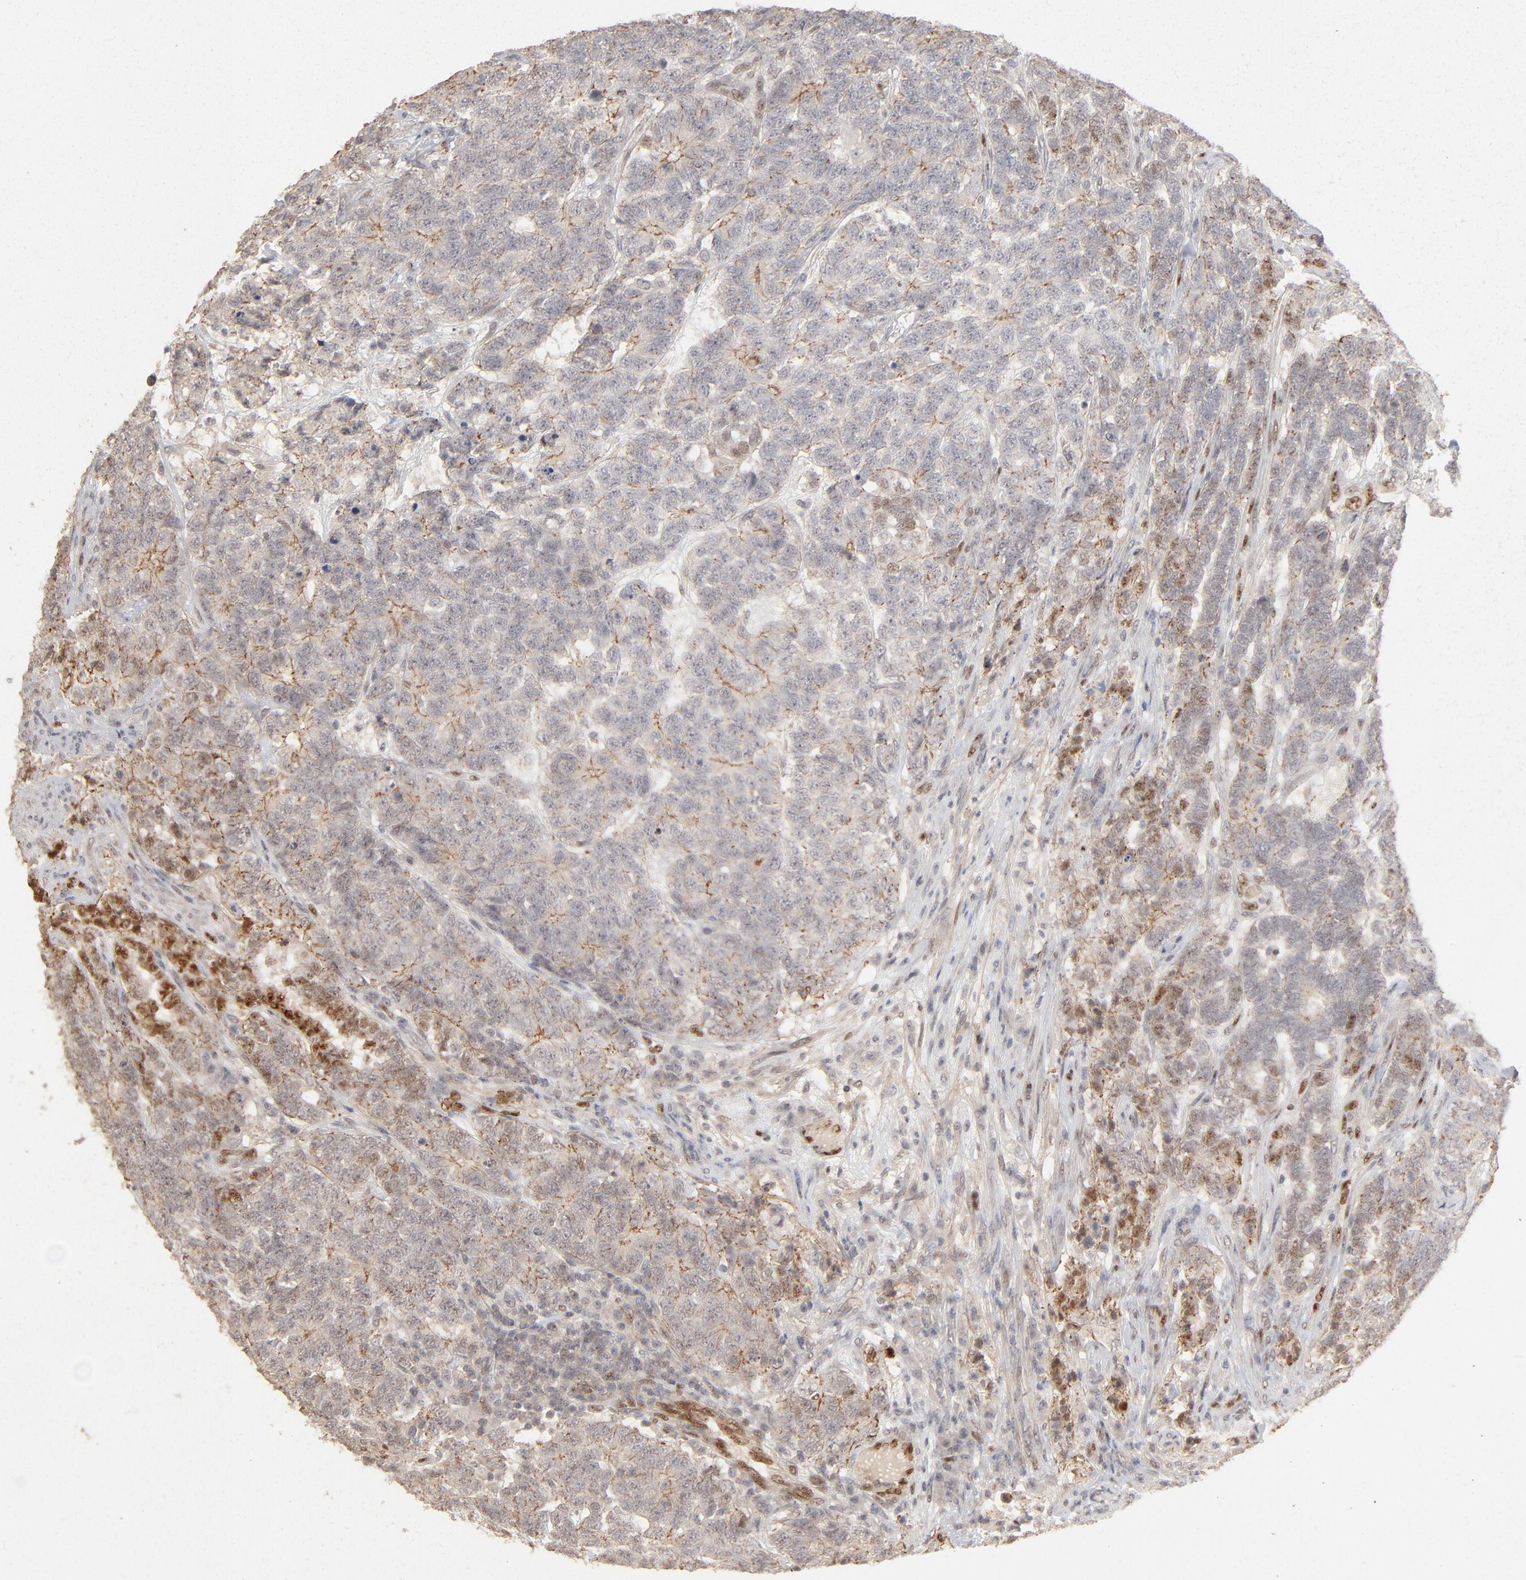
{"staining": {"intensity": "weak", "quantity": "<25%", "location": "cytoplasmic/membranous,nuclear"}, "tissue": "testis cancer", "cell_type": "Tumor cells", "image_type": "cancer", "snomed": [{"axis": "morphology", "description": "Carcinoma, Embryonal, NOS"}, {"axis": "topography", "description": "Testis"}], "caption": "This photomicrograph is of testis embryonal carcinoma stained with IHC to label a protein in brown with the nuclei are counter-stained blue. There is no expression in tumor cells.", "gene": "NFIB", "patient": {"sex": "male", "age": 26}}